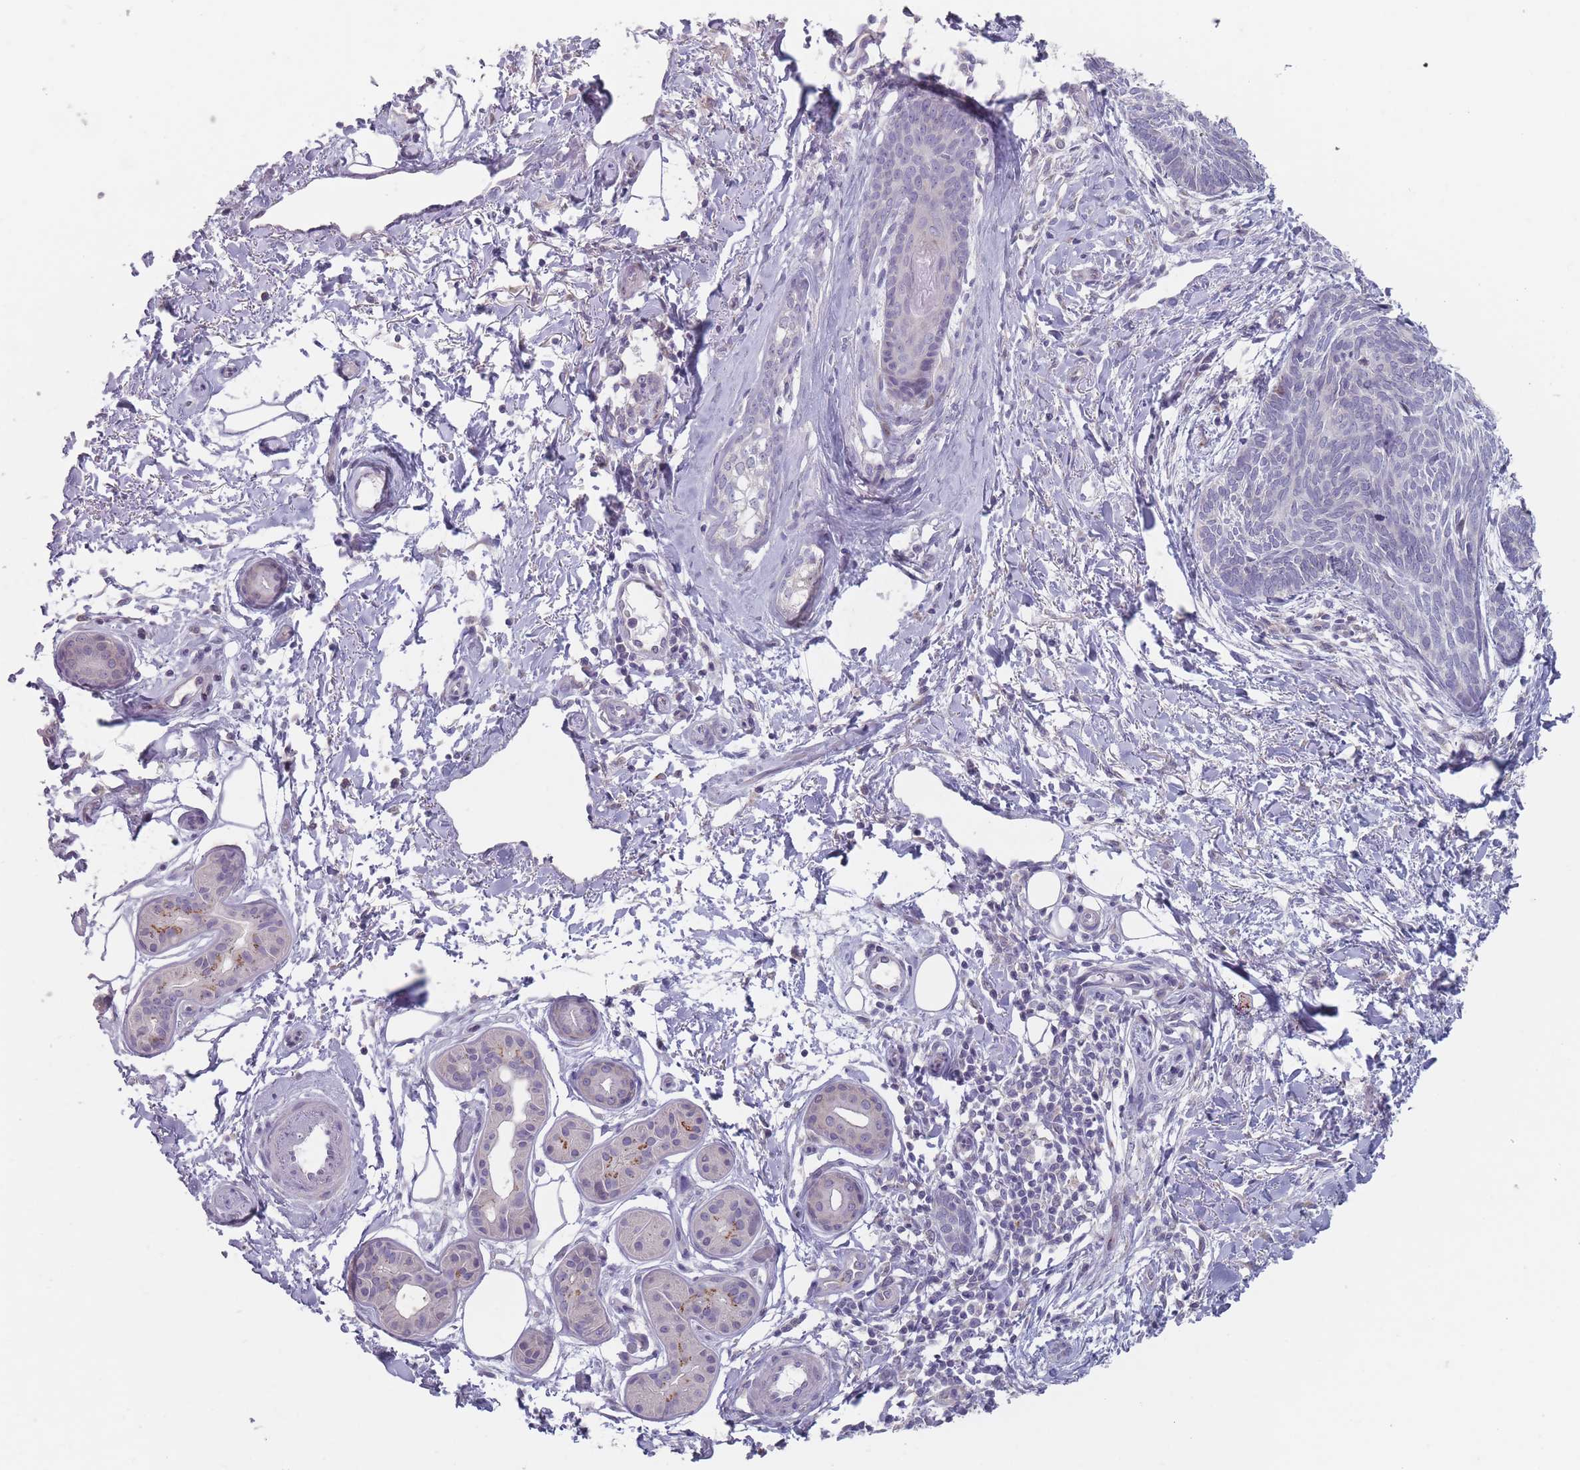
{"staining": {"intensity": "negative", "quantity": "none", "location": "none"}, "tissue": "skin cancer", "cell_type": "Tumor cells", "image_type": "cancer", "snomed": [{"axis": "morphology", "description": "Basal cell carcinoma"}, {"axis": "topography", "description": "Skin"}], "caption": "DAB (3,3'-diaminobenzidine) immunohistochemical staining of skin cancer shows no significant staining in tumor cells.", "gene": "AKAIN1", "patient": {"sex": "female", "age": 81}}